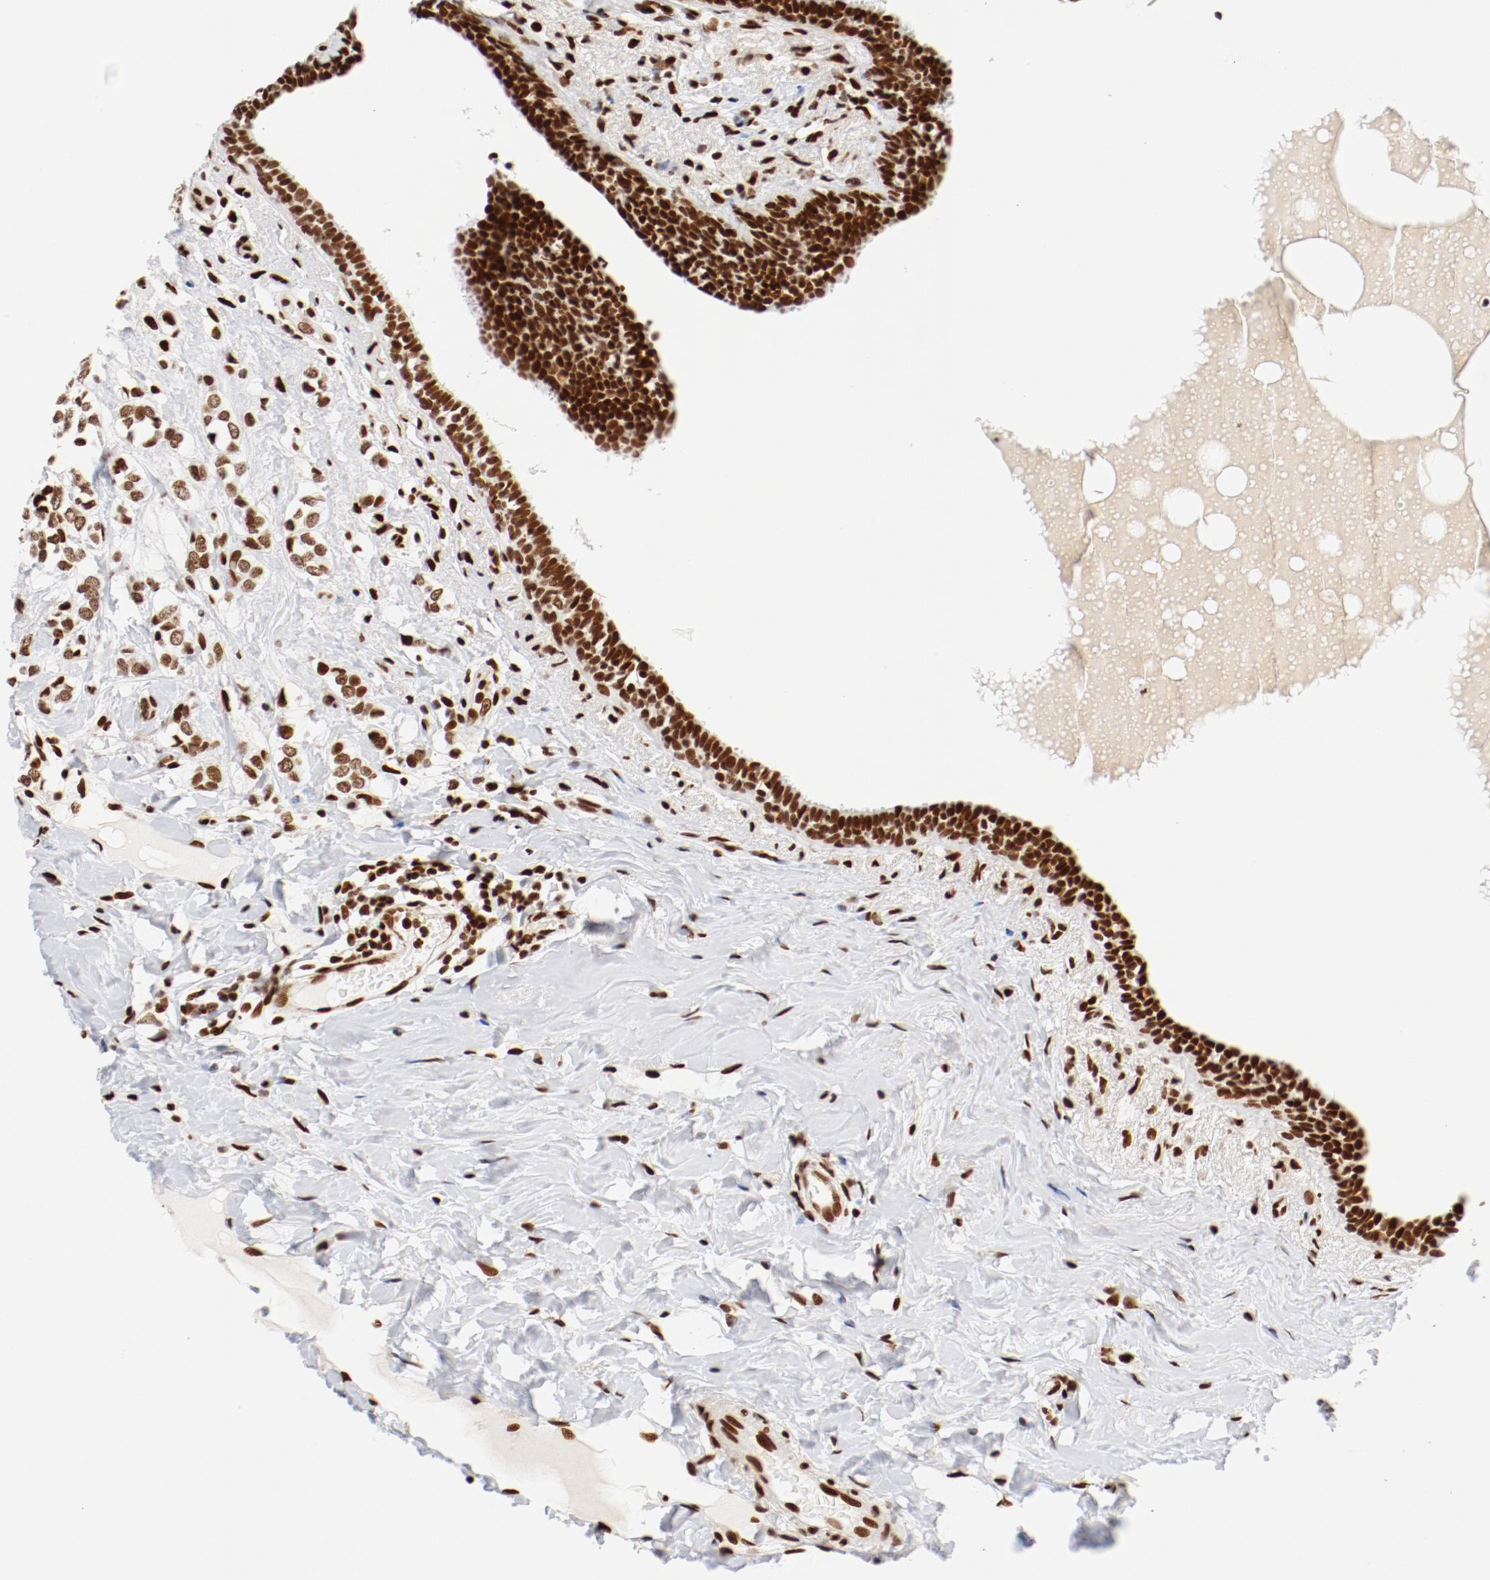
{"staining": {"intensity": "strong", "quantity": ">75%", "location": "cytoplasmic/membranous,nuclear"}, "tissue": "breast cancer", "cell_type": "Tumor cells", "image_type": "cancer", "snomed": [{"axis": "morphology", "description": "Normal tissue, NOS"}, {"axis": "morphology", "description": "Lobular carcinoma"}, {"axis": "topography", "description": "Breast"}], "caption": "IHC micrograph of neoplastic tissue: breast cancer stained using immunohistochemistry demonstrates high levels of strong protein expression localized specifically in the cytoplasmic/membranous and nuclear of tumor cells, appearing as a cytoplasmic/membranous and nuclear brown color.", "gene": "CTBP1", "patient": {"sex": "female", "age": 47}}